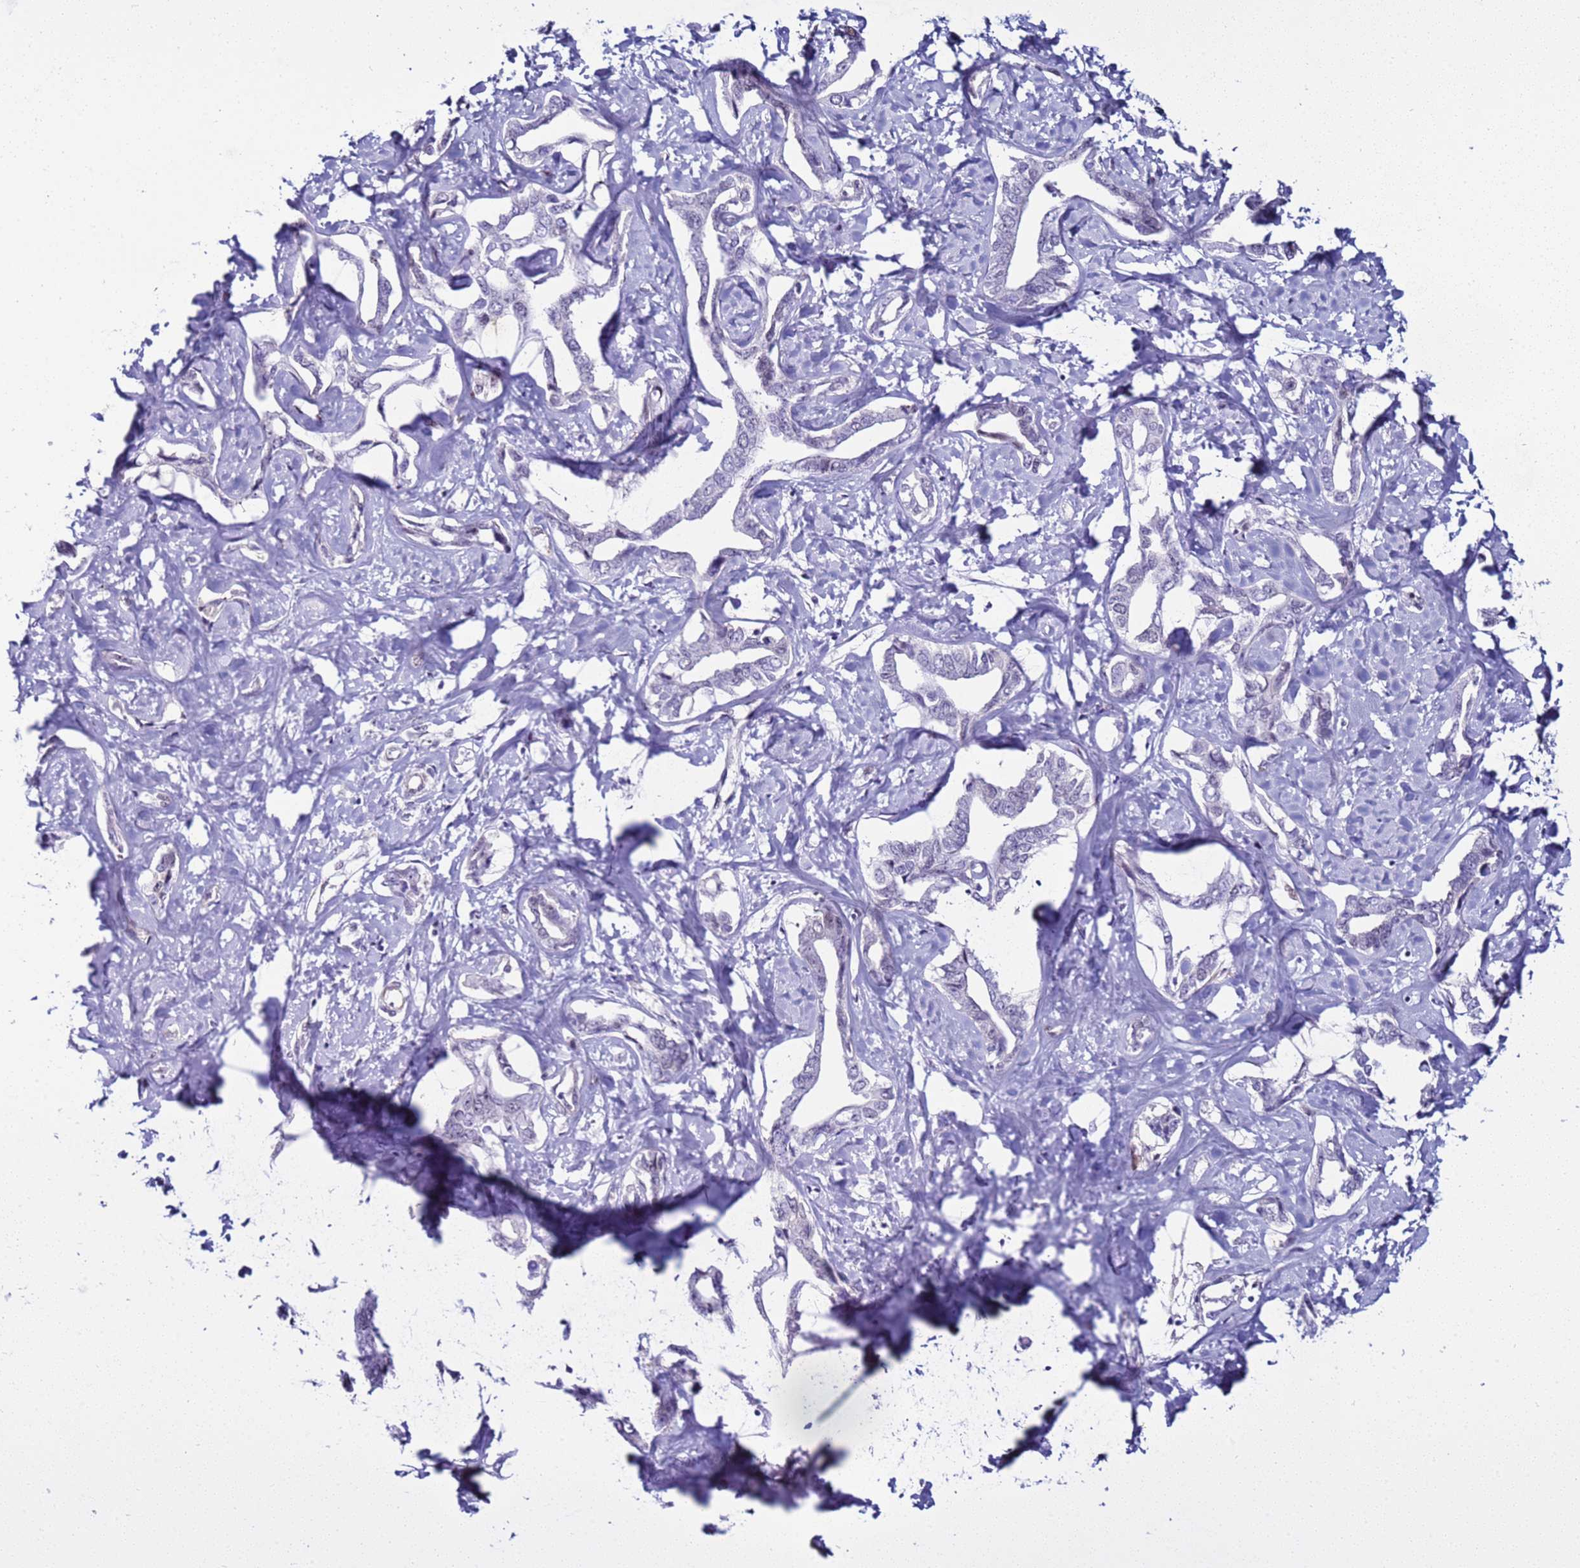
{"staining": {"intensity": "negative", "quantity": "none", "location": "none"}, "tissue": "liver cancer", "cell_type": "Tumor cells", "image_type": "cancer", "snomed": [{"axis": "morphology", "description": "Cholangiocarcinoma"}, {"axis": "topography", "description": "Liver"}], "caption": "DAB immunohistochemical staining of human liver cancer shows no significant staining in tumor cells.", "gene": "LRRC10B", "patient": {"sex": "male", "age": 59}}